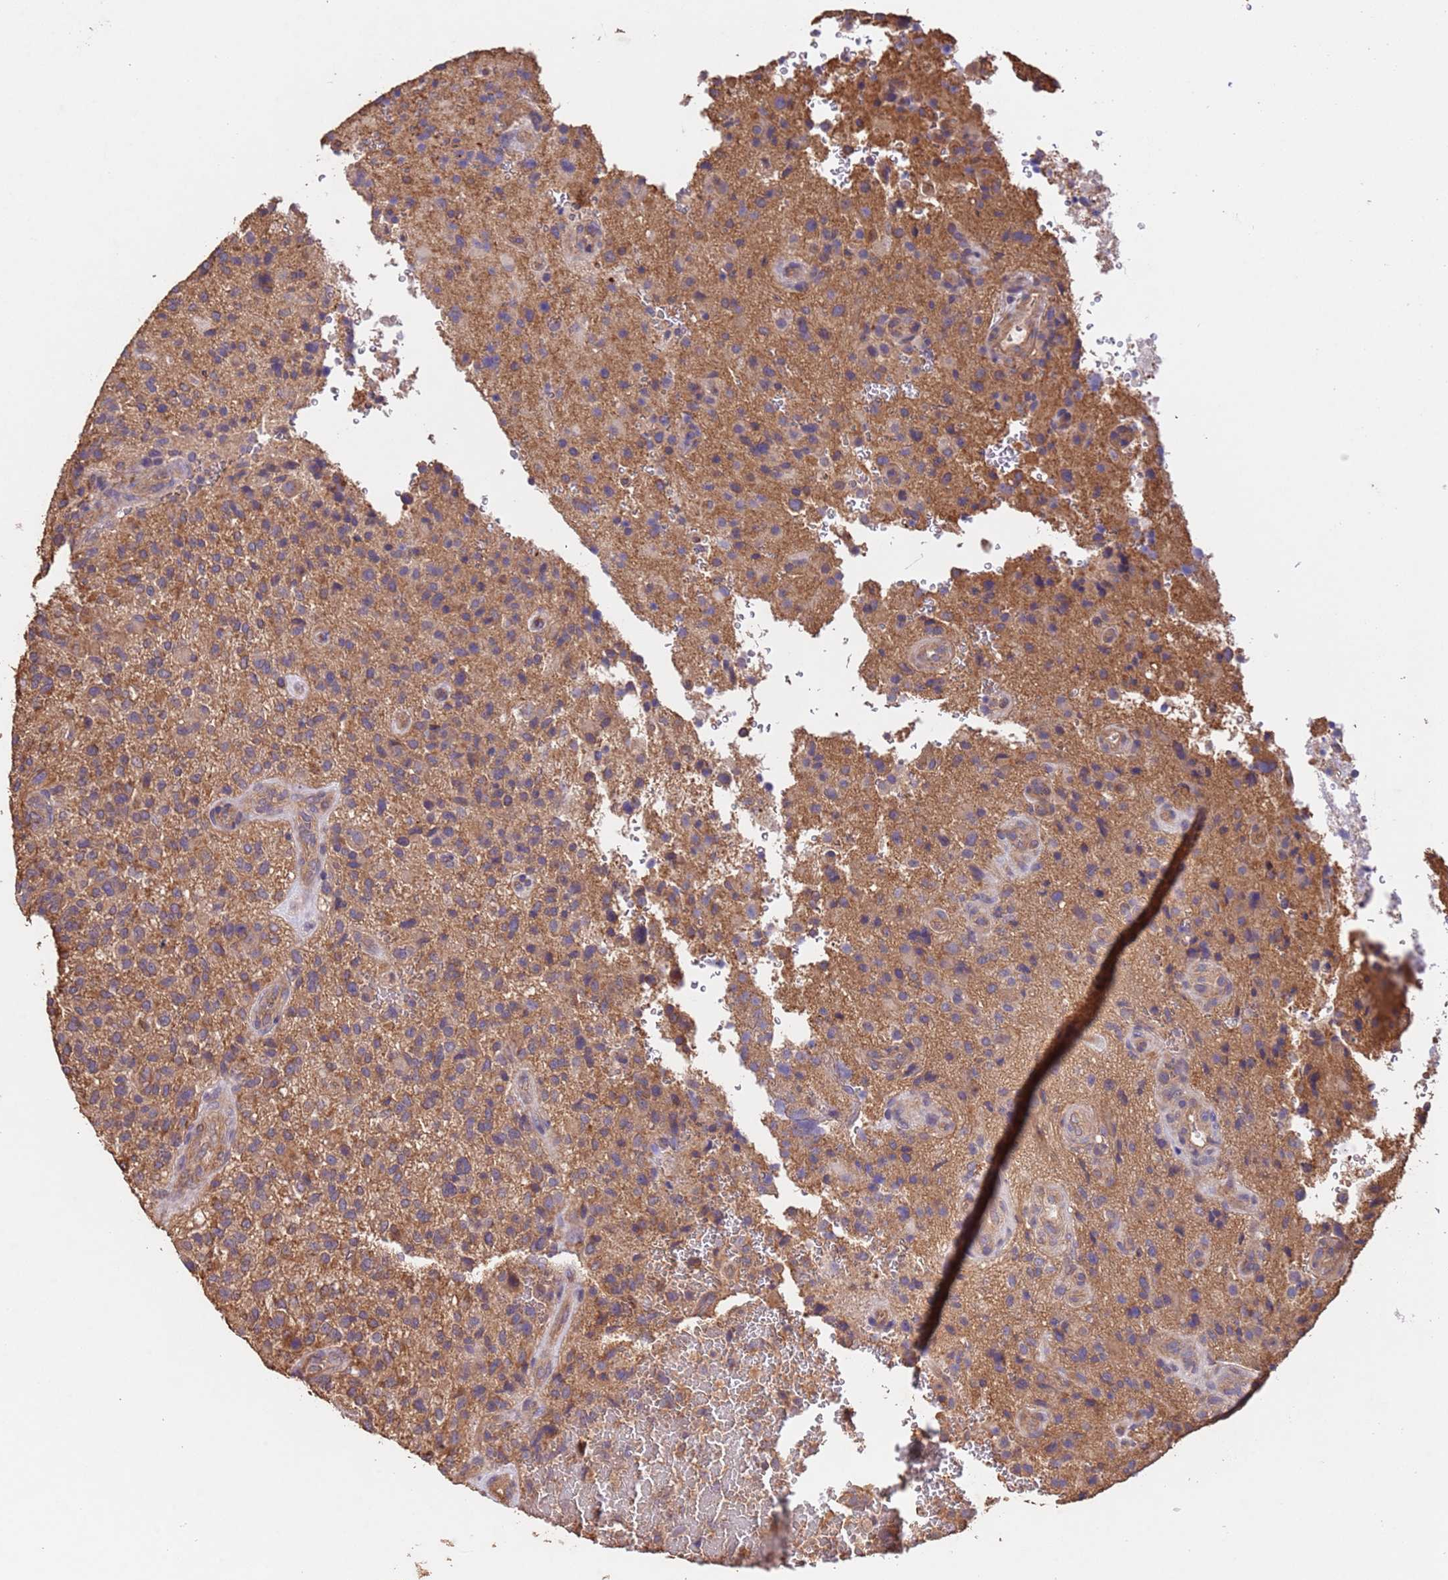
{"staining": {"intensity": "moderate", "quantity": "<25%", "location": "cytoplasmic/membranous"}, "tissue": "glioma", "cell_type": "Tumor cells", "image_type": "cancer", "snomed": [{"axis": "morphology", "description": "Glioma, malignant, High grade"}, {"axis": "topography", "description": "Brain"}], "caption": "A high-resolution histopathology image shows IHC staining of glioma, which reveals moderate cytoplasmic/membranous staining in about <25% of tumor cells.", "gene": "MTX3", "patient": {"sex": "male", "age": 47}}